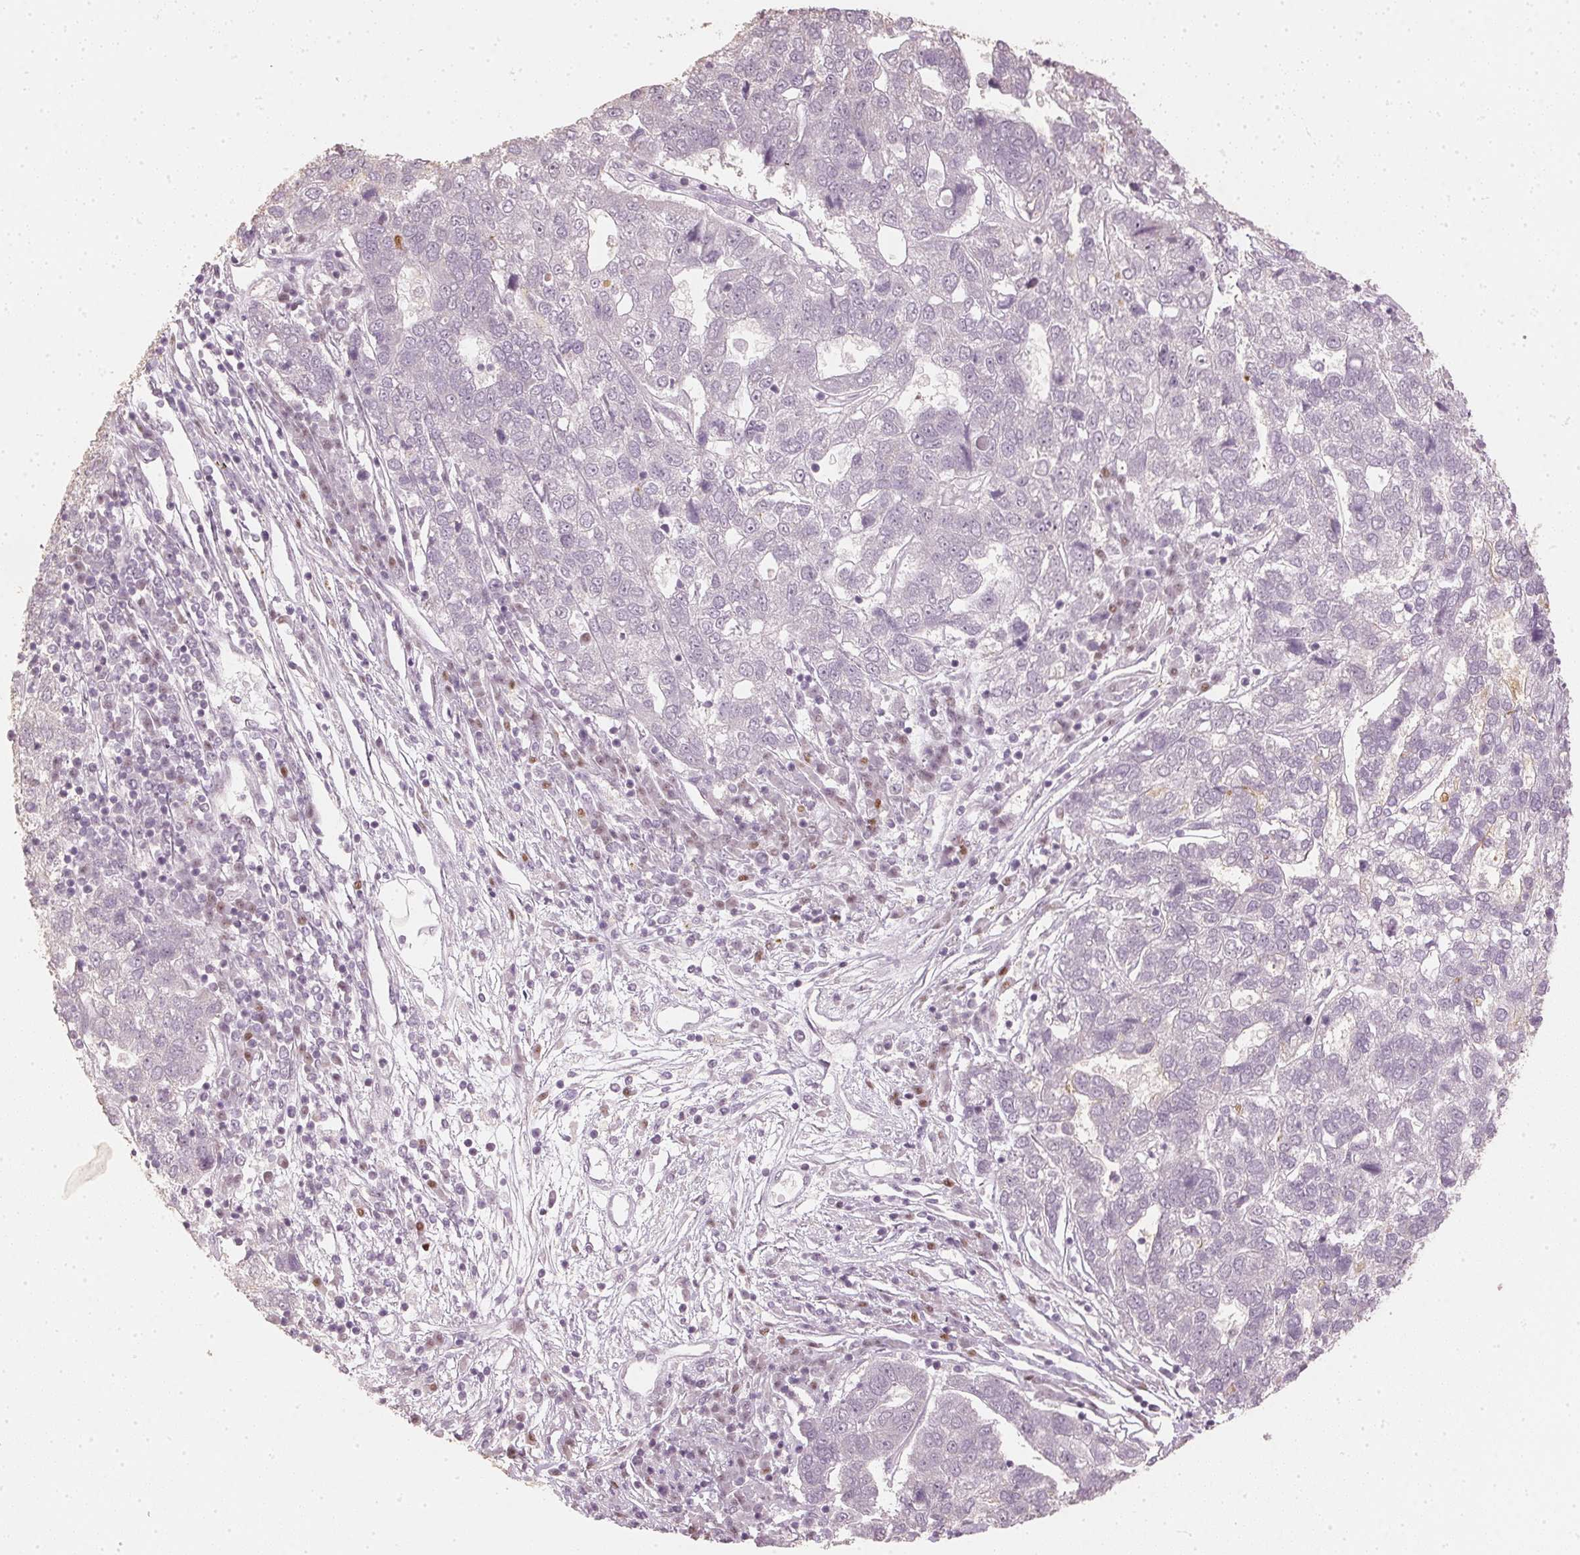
{"staining": {"intensity": "negative", "quantity": "none", "location": "none"}, "tissue": "pancreatic cancer", "cell_type": "Tumor cells", "image_type": "cancer", "snomed": [{"axis": "morphology", "description": "Adenocarcinoma, NOS"}, {"axis": "topography", "description": "Pancreas"}], "caption": "This is a micrograph of immunohistochemistry (IHC) staining of pancreatic cancer, which shows no expression in tumor cells.", "gene": "SLC39A3", "patient": {"sex": "female", "age": 61}}